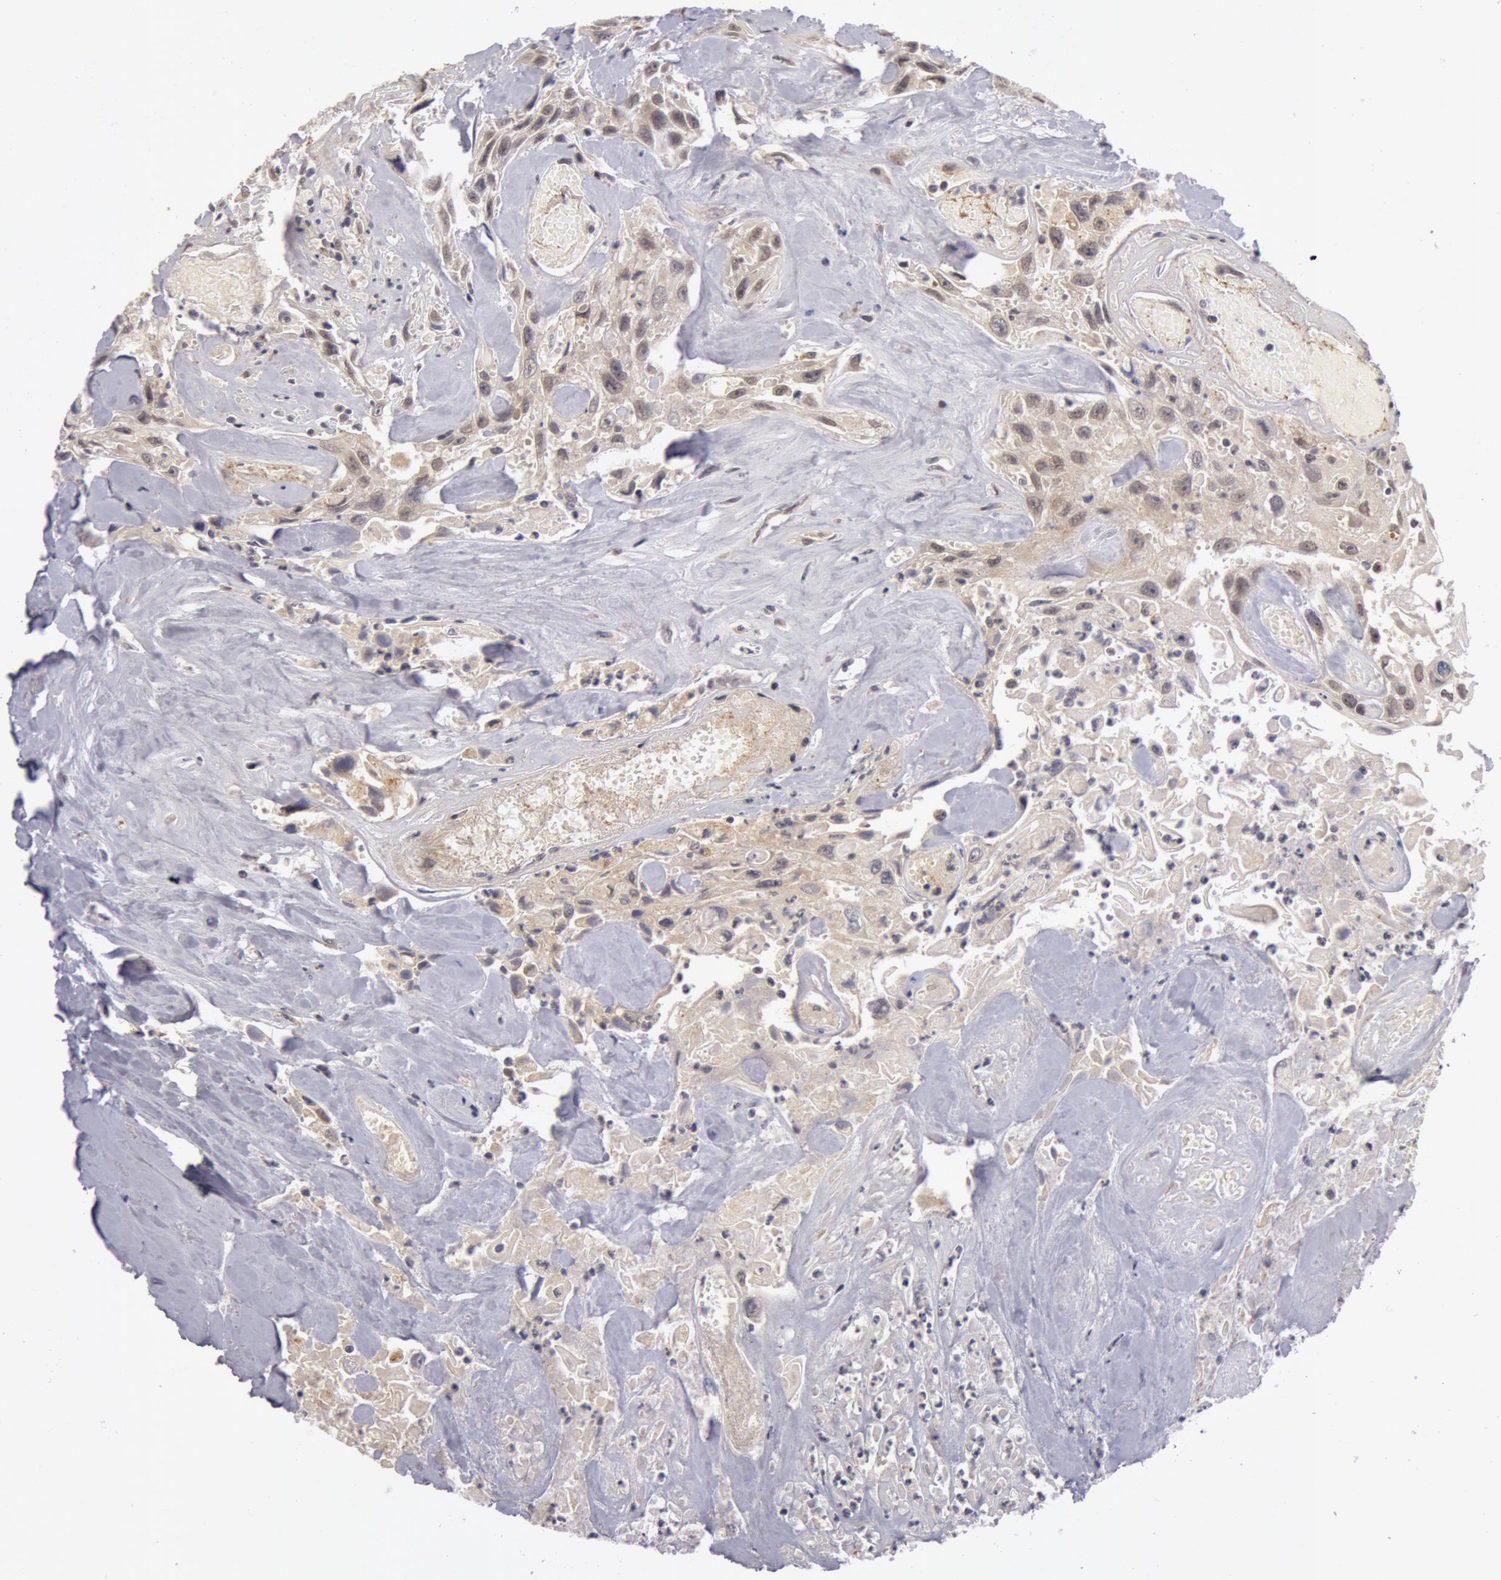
{"staining": {"intensity": "weak", "quantity": "<25%", "location": "cytoplasmic/membranous"}, "tissue": "urothelial cancer", "cell_type": "Tumor cells", "image_type": "cancer", "snomed": [{"axis": "morphology", "description": "Urothelial carcinoma, High grade"}, {"axis": "topography", "description": "Urinary bladder"}], "caption": "This image is of high-grade urothelial carcinoma stained with IHC to label a protein in brown with the nuclei are counter-stained blue. There is no staining in tumor cells.", "gene": "SYTL4", "patient": {"sex": "female", "age": 84}}